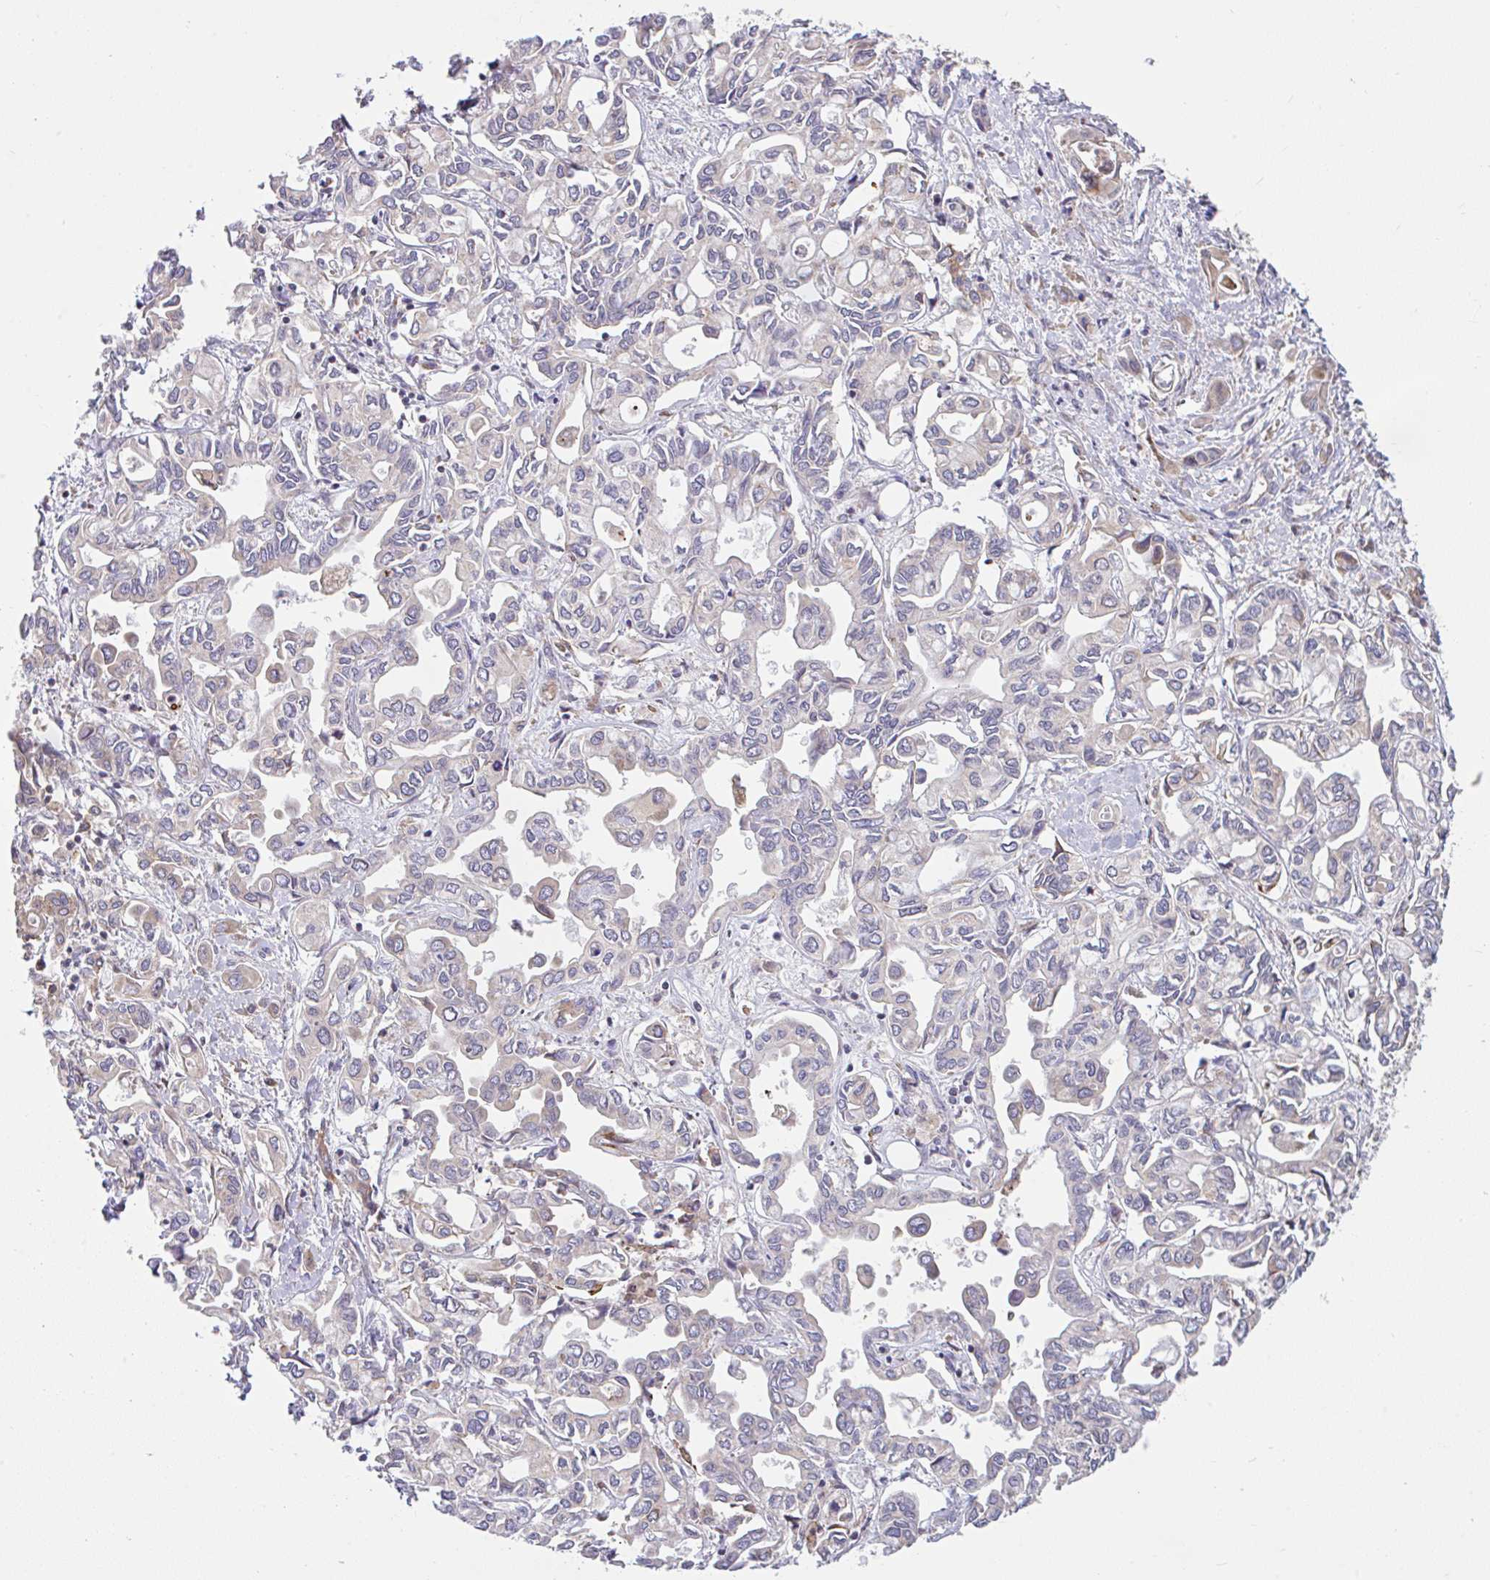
{"staining": {"intensity": "negative", "quantity": "none", "location": "none"}, "tissue": "liver cancer", "cell_type": "Tumor cells", "image_type": "cancer", "snomed": [{"axis": "morphology", "description": "Cholangiocarcinoma"}, {"axis": "topography", "description": "Liver"}], "caption": "Immunohistochemistry (IHC) image of human cholangiocarcinoma (liver) stained for a protein (brown), which shows no staining in tumor cells.", "gene": "RALBP1", "patient": {"sex": "female", "age": 64}}